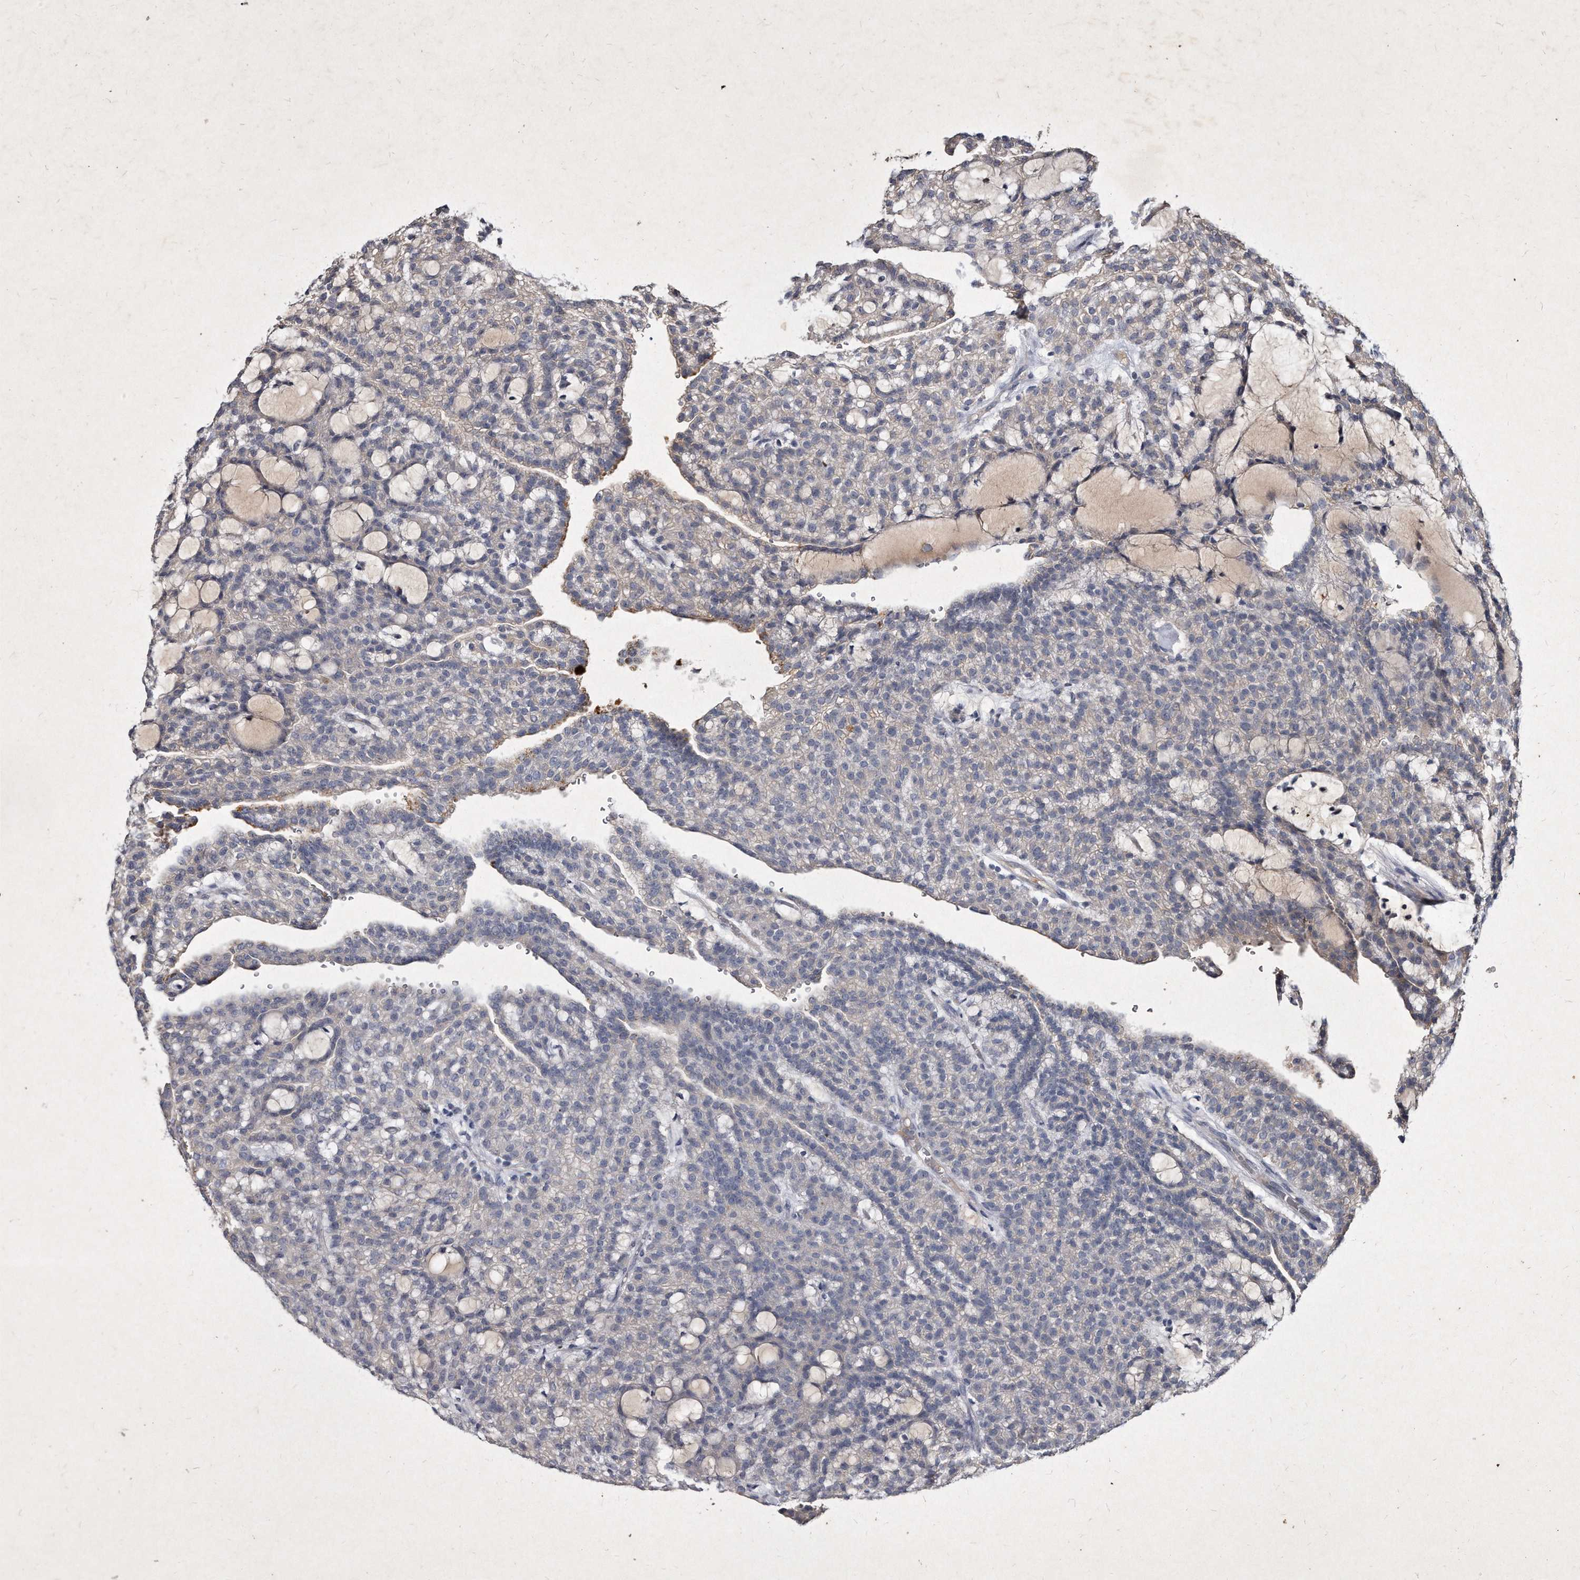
{"staining": {"intensity": "negative", "quantity": "none", "location": "none"}, "tissue": "renal cancer", "cell_type": "Tumor cells", "image_type": "cancer", "snomed": [{"axis": "morphology", "description": "Adenocarcinoma, NOS"}, {"axis": "topography", "description": "Kidney"}], "caption": "This photomicrograph is of renal cancer (adenocarcinoma) stained with IHC to label a protein in brown with the nuclei are counter-stained blue. There is no positivity in tumor cells.", "gene": "KLHDC3", "patient": {"sex": "male", "age": 63}}